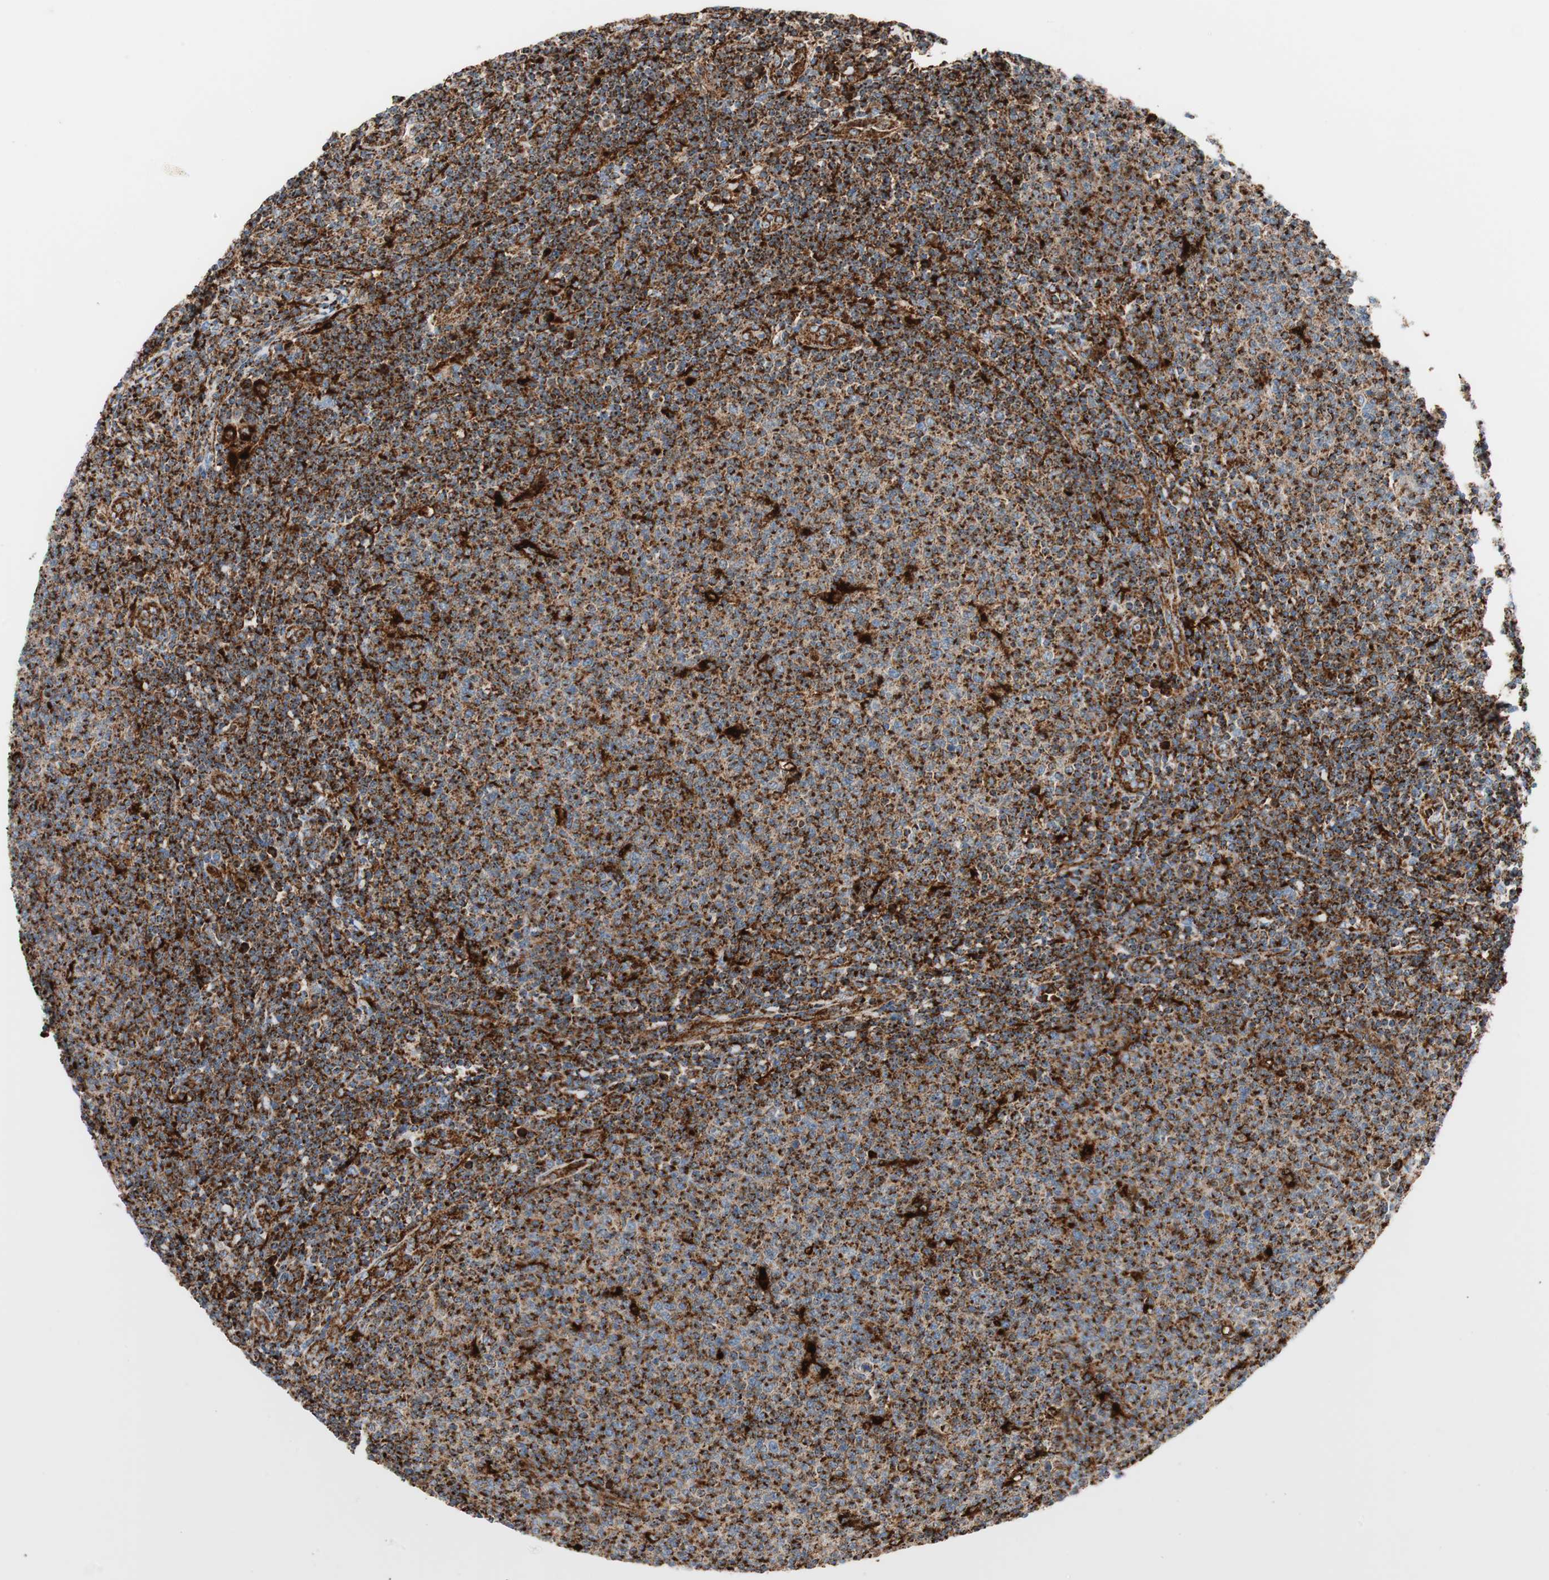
{"staining": {"intensity": "strong", "quantity": ">75%", "location": "cytoplasmic/membranous"}, "tissue": "lymphoma", "cell_type": "Tumor cells", "image_type": "cancer", "snomed": [{"axis": "morphology", "description": "Malignant lymphoma, non-Hodgkin's type, Low grade"}, {"axis": "topography", "description": "Lymph node"}], "caption": "DAB immunohistochemical staining of human malignant lymphoma, non-Hodgkin's type (low-grade) demonstrates strong cytoplasmic/membranous protein staining in about >75% of tumor cells. Nuclei are stained in blue.", "gene": "LAMP1", "patient": {"sex": "male", "age": 66}}